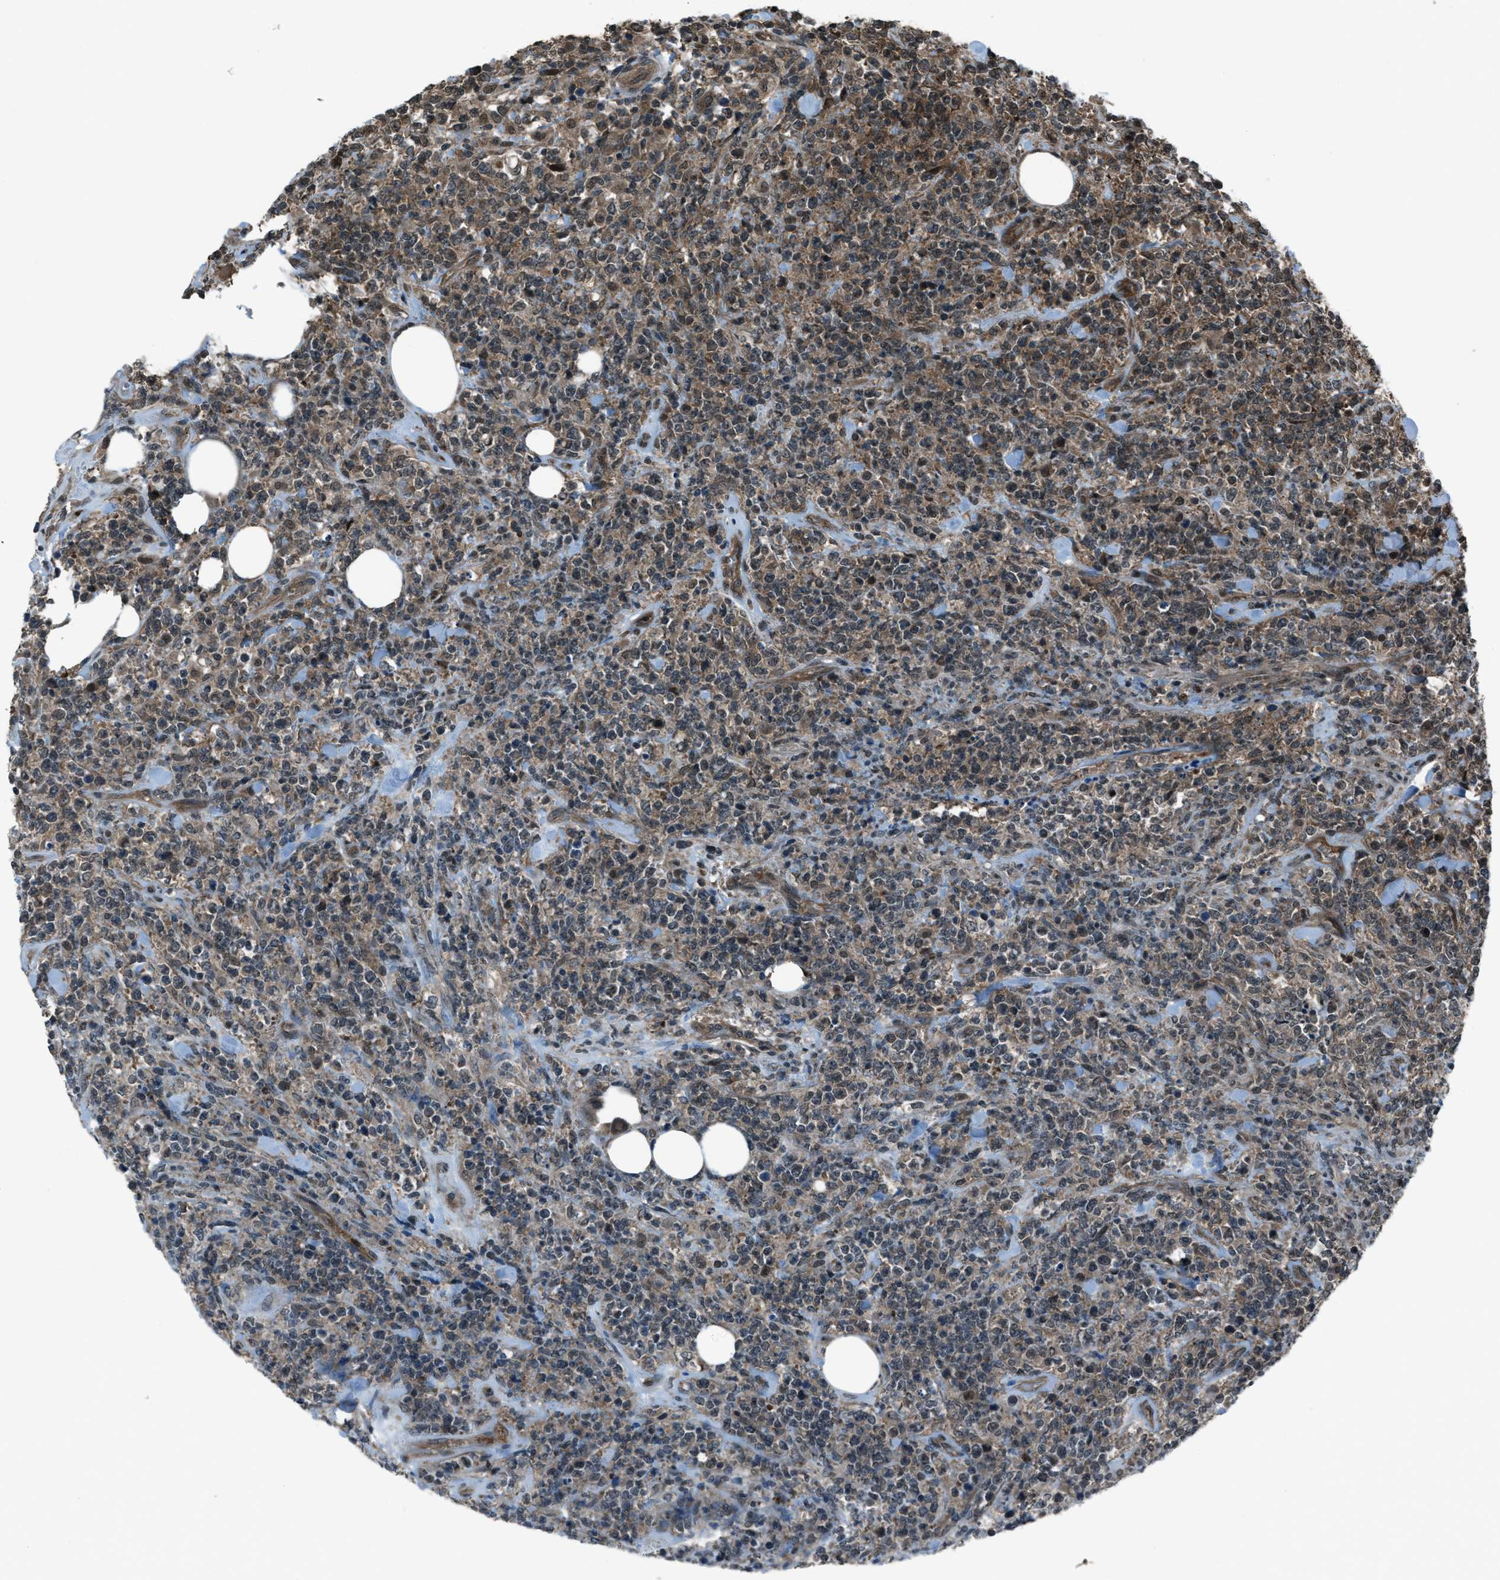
{"staining": {"intensity": "moderate", "quantity": "25%-75%", "location": "cytoplasmic/membranous"}, "tissue": "lymphoma", "cell_type": "Tumor cells", "image_type": "cancer", "snomed": [{"axis": "morphology", "description": "Malignant lymphoma, non-Hodgkin's type, High grade"}, {"axis": "topography", "description": "Soft tissue"}], "caption": "A high-resolution image shows immunohistochemistry staining of high-grade malignant lymphoma, non-Hodgkin's type, which reveals moderate cytoplasmic/membranous expression in about 25%-75% of tumor cells. The staining was performed using DAB to visualize the protein expression in brown, while the nuclei were stained in blue with hematoxylin (Magnification: 20x).", "gene": "ASAP2", "patient": {"sex": "male", "age": 18}}